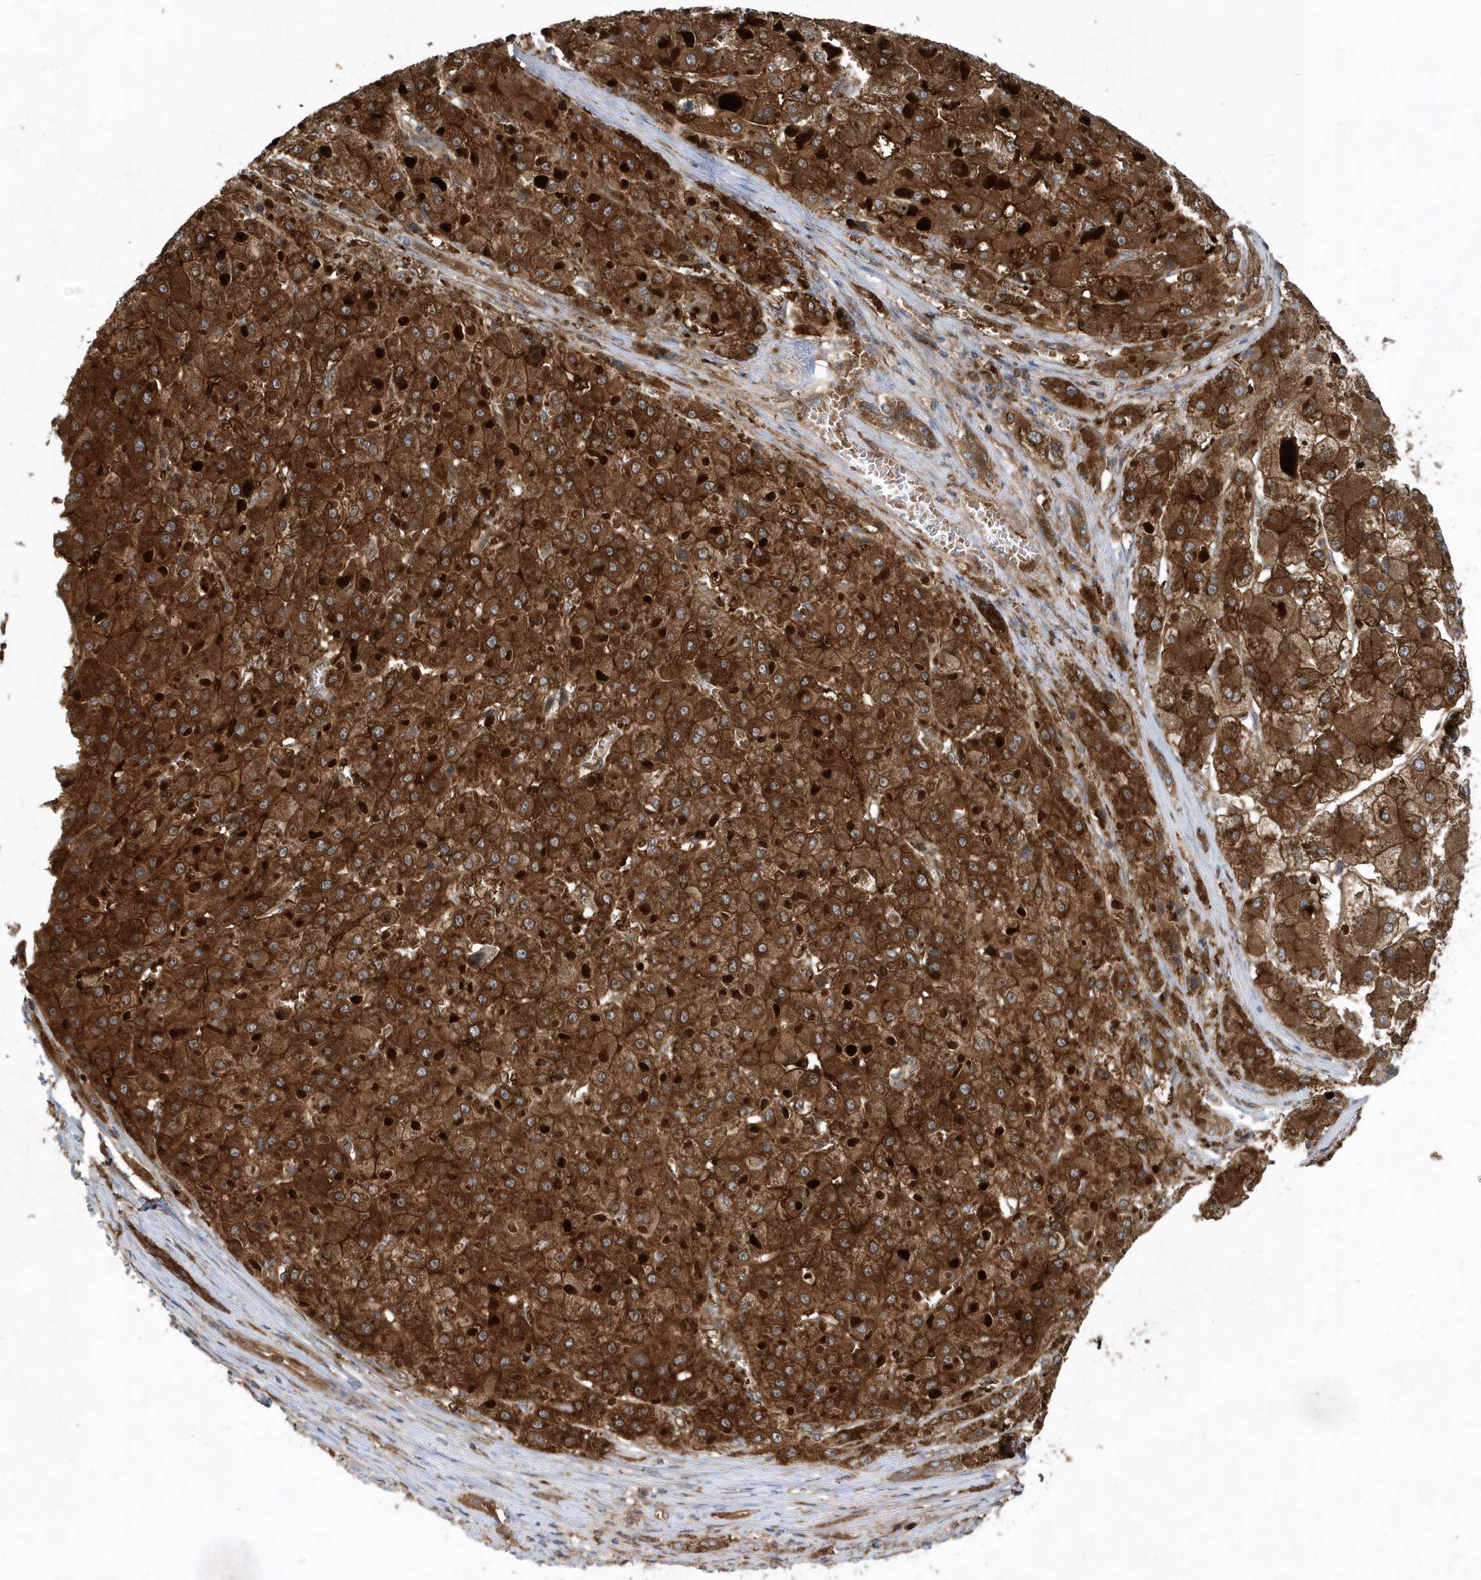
{"staining": {"intensity": "strong", "quantity": ">75%", "location": "cytoplasmic/membranous"}, "tissue": "liver cancer", "cell_type": "Tumor cells", "image_type": "cancer", "snomed": [{"axis": "morphology", "description": "Carcinoma, Hepatocellular, NOS"}, {"axis": "topography", "description": "Liver"}], "caption": "Brown immunohistochemical staining in human hepatocellular carcinoma (liver) demonstrates strong cytoplasmic/membranous staining in approximately >75% of tumor cells.", "gene": "PAICS", "patient": {"sex": "female", "age": 73}}